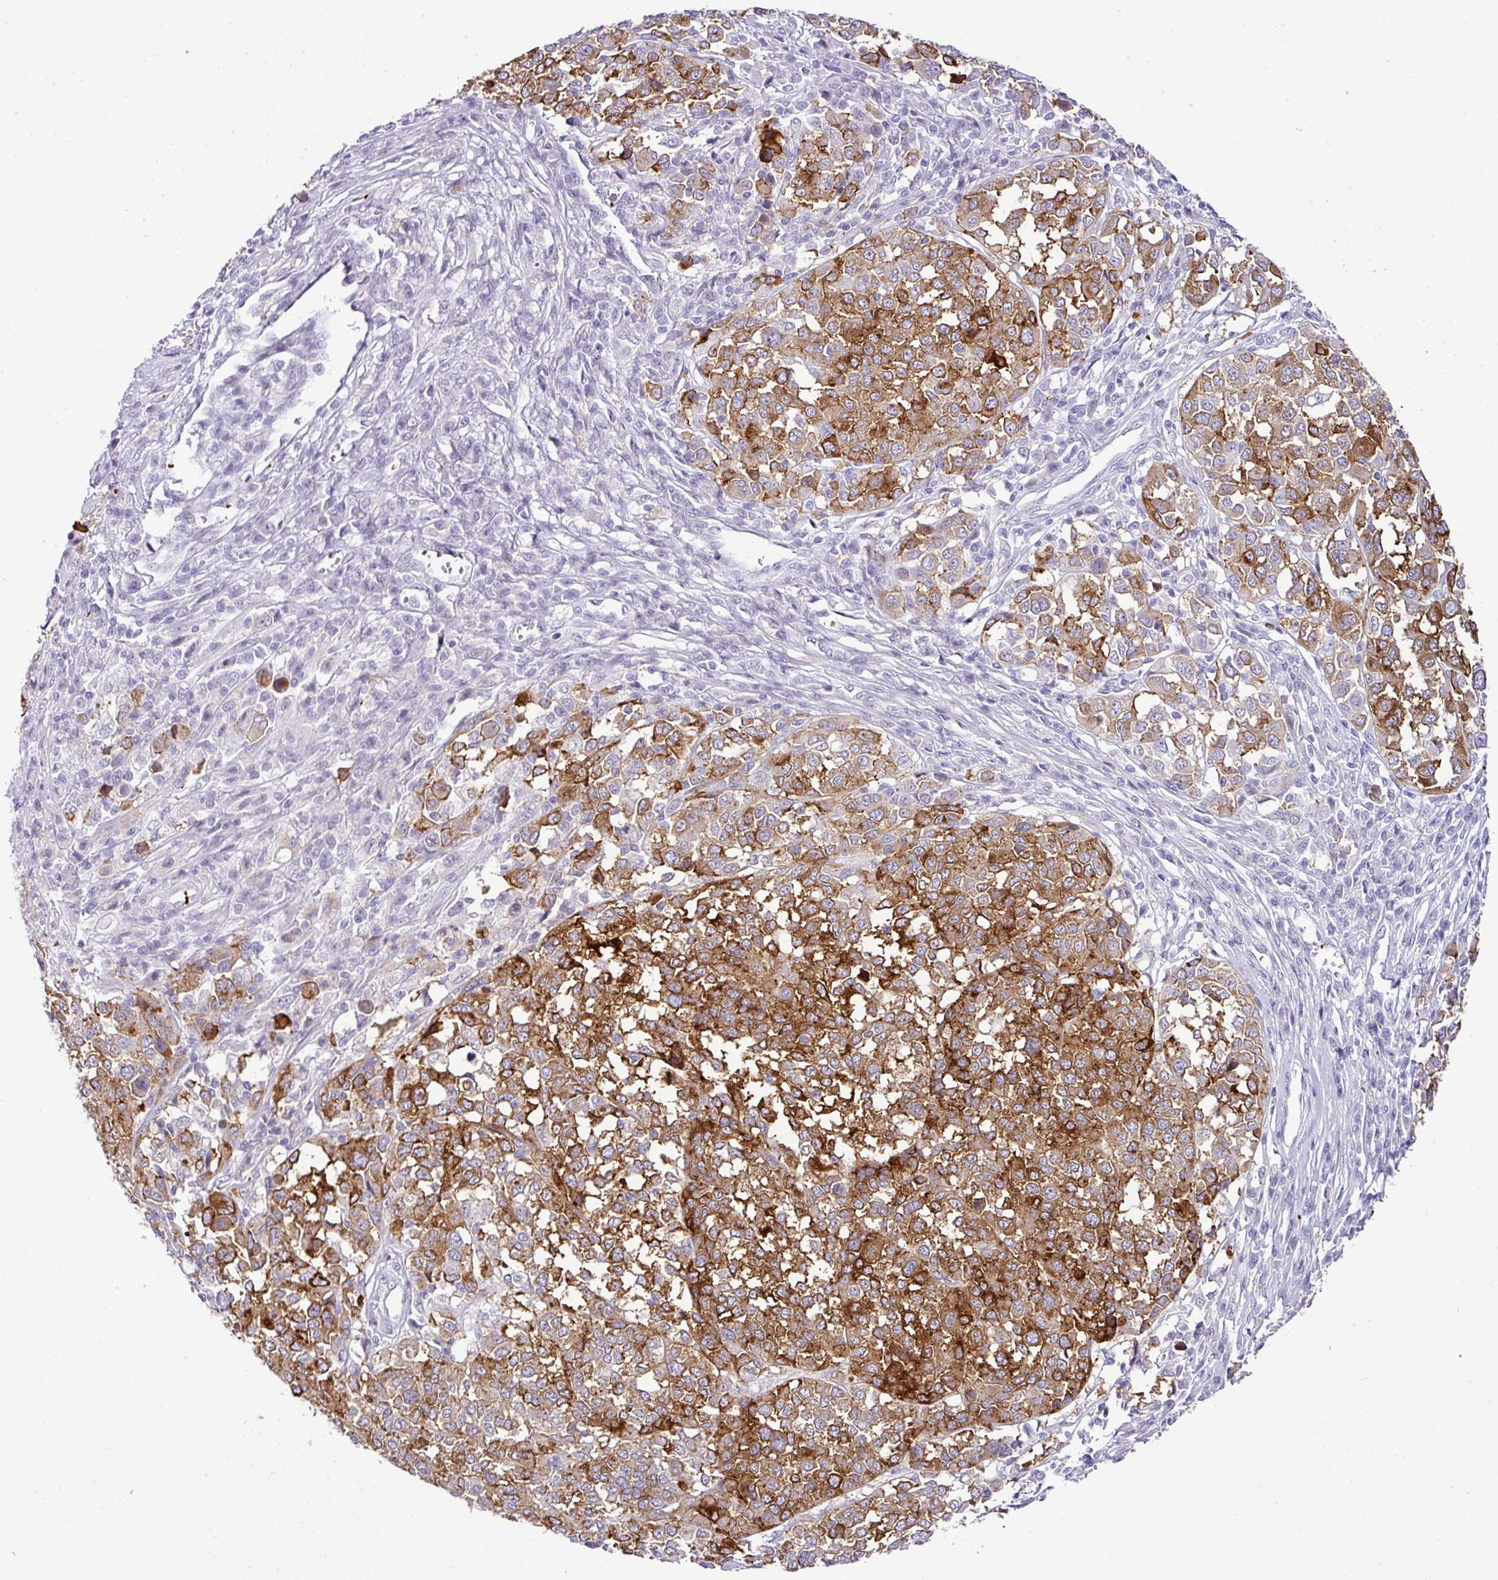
{"staining": {"intensity": "strong", "quantity": "25%-75%", "location": "cytoplasmic/membranous"}, "tissue": "melanoma", "cell_type": "Tumor cells", "image_type": "cancer", "snomed": [{"axis": "morphology", "description": "Malignant melanoma, Metastatic site"}, {"axis": "topography", "description": "Lymph node"}], "caption": "Human melanoma stained with a protein marker reveals strong staining in tumor cells.", "gene": "CMTM5", "patient": {"sex": "male", "age": 44}}